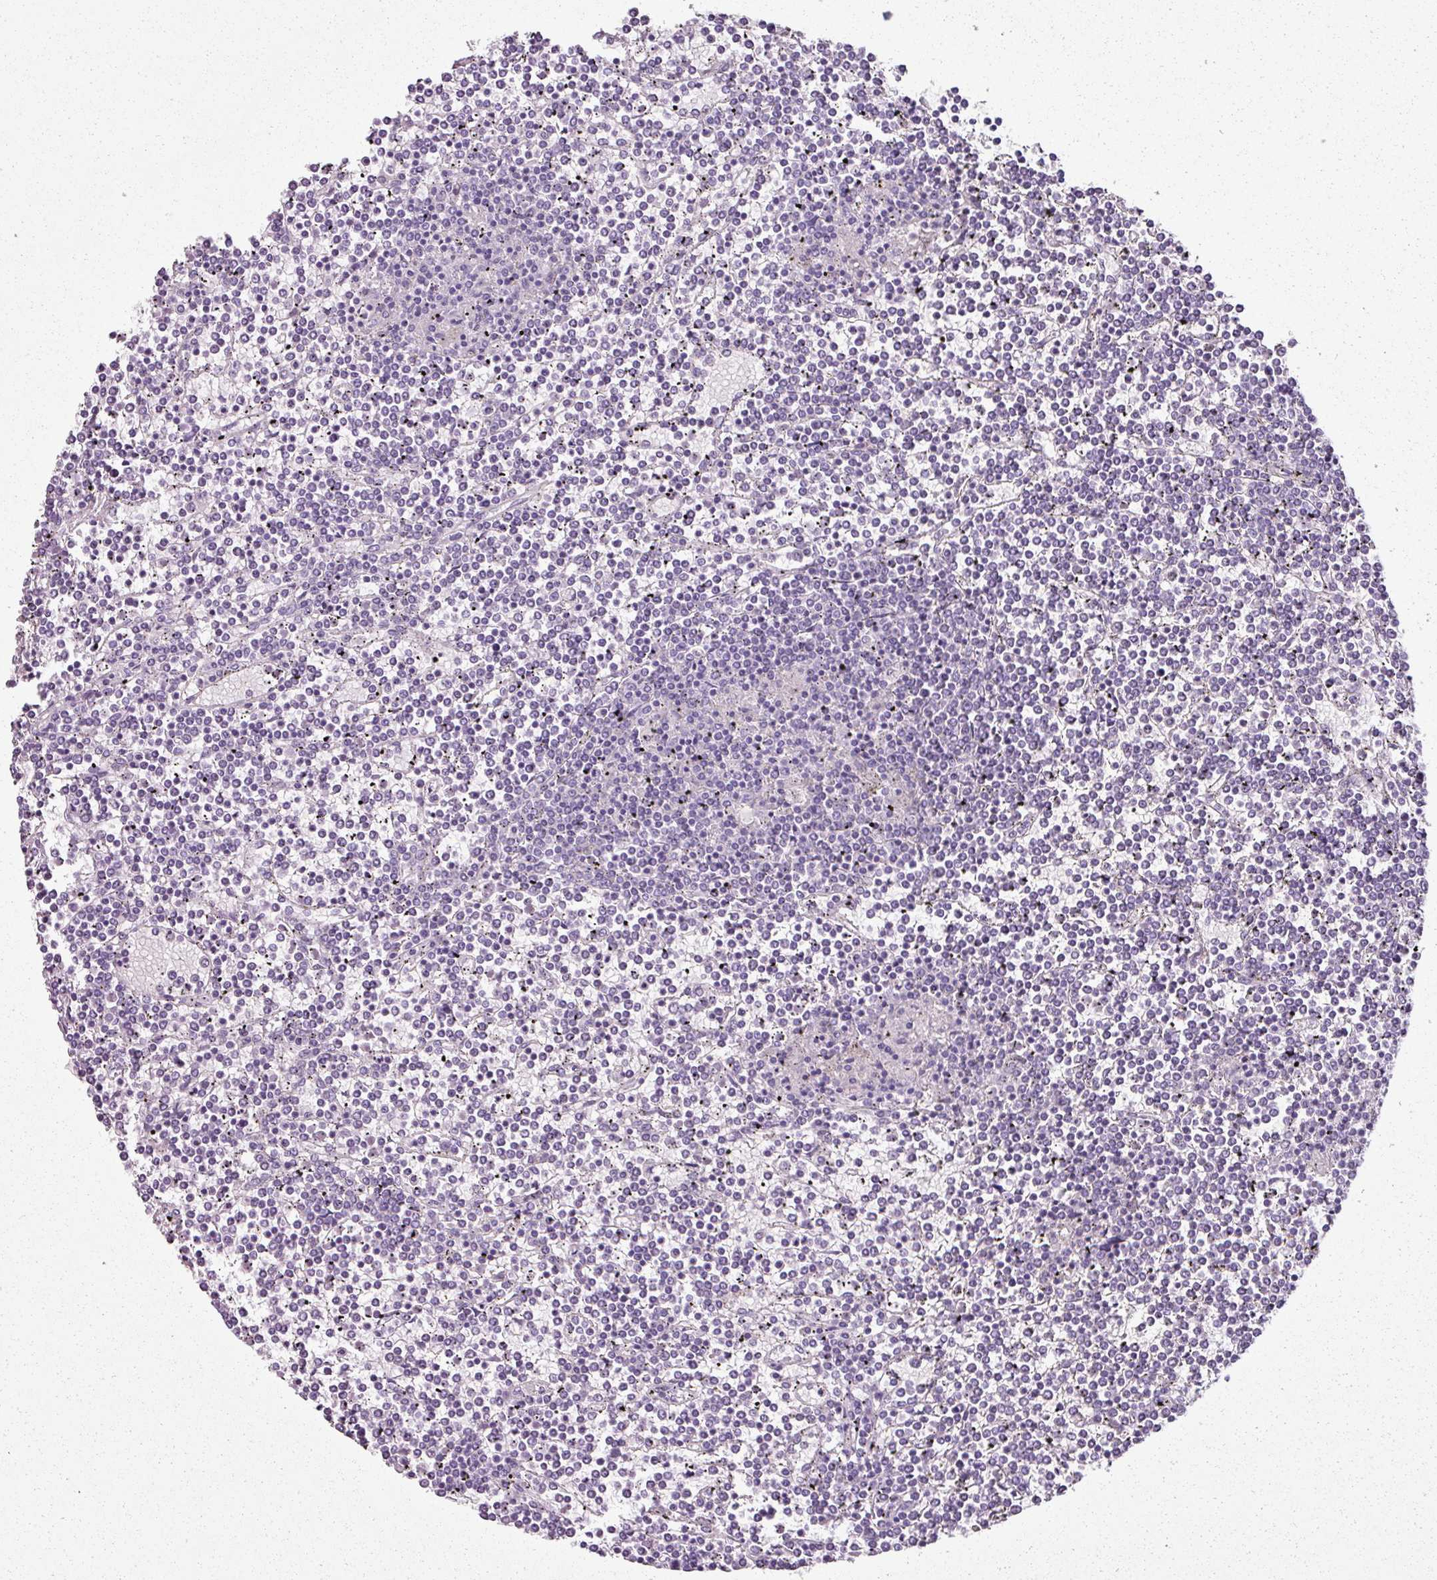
{"staining": {"intensity": "negative", "quantity": "none", "location": "none"}, "tissue": "lymphoma", "cell_type": "Tumor cells", "image_type": "cancer", "snomed": [{"axis": "morphology", "description": "Malignant lymphoma, non-Hodgkin's type, Low grade"}, {"axis": "topography", "description": "Spleen"}], "caption": "Immunohistochemistry (IHC) photomicrograph of neoplastic tissue: human lymphoma stained with DAB (3,3'-diaminobenzidine) demonstrates no significant protein positivity in tumor cells.", "gene": "SCT", "patient": {"sex": "female", "age": 19}}